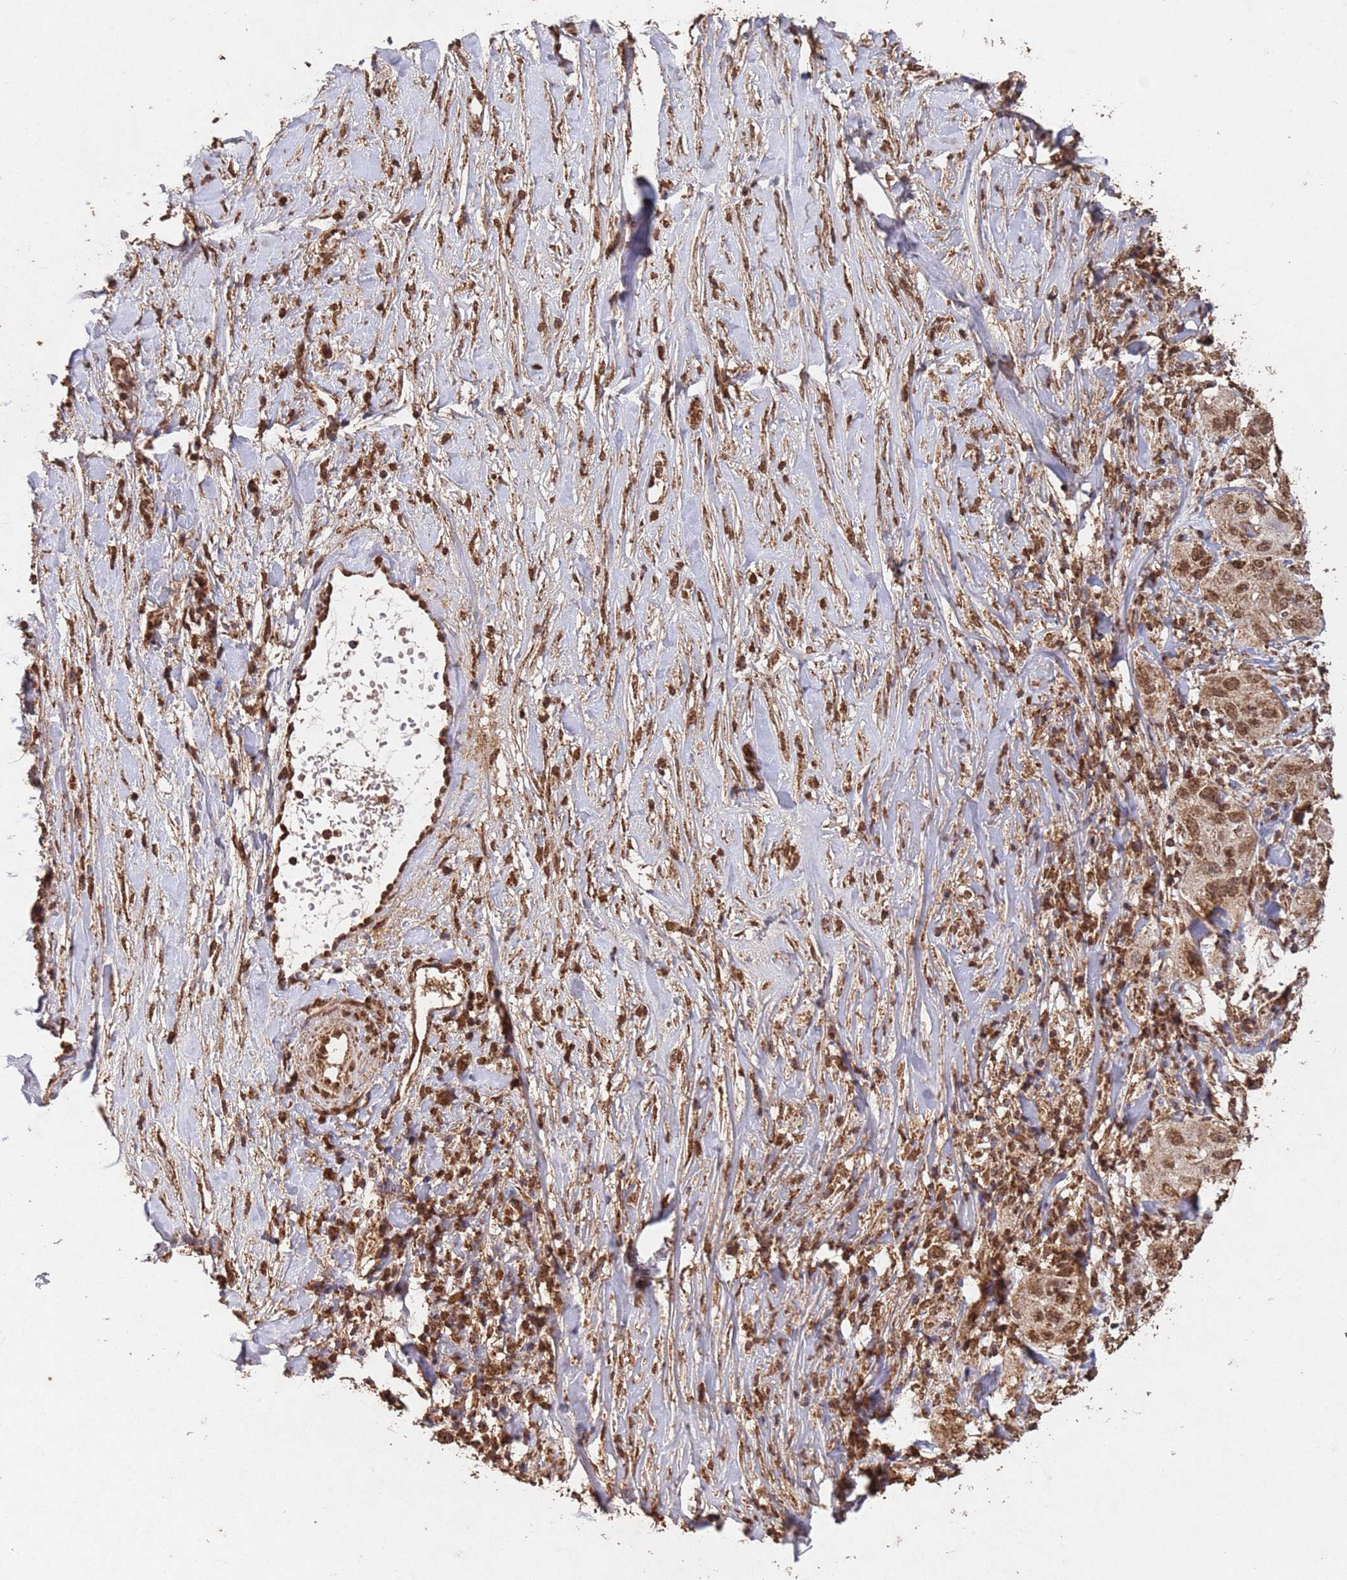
{"staining": {"intensity": "moderate", "quantity": ">75%", "location": "nuclear"}, "tissue": "skin cancer", "cell_type": "Tumor cells", "image_type": "cancer", "snomed": [{"axis": "morphology", "description": "Squamous cell carcinoma, NOS"}, {"axis": "topography", "description": "Skin"}], "caption": "Approximately >75% of tumor cells in human skin squamous cell carcinoma display moderate nuclear protein expression as visualized by brown immunohistochemical staining.", "gene": "HDAC10", "patient": {"sex": "female", "age": 44}}